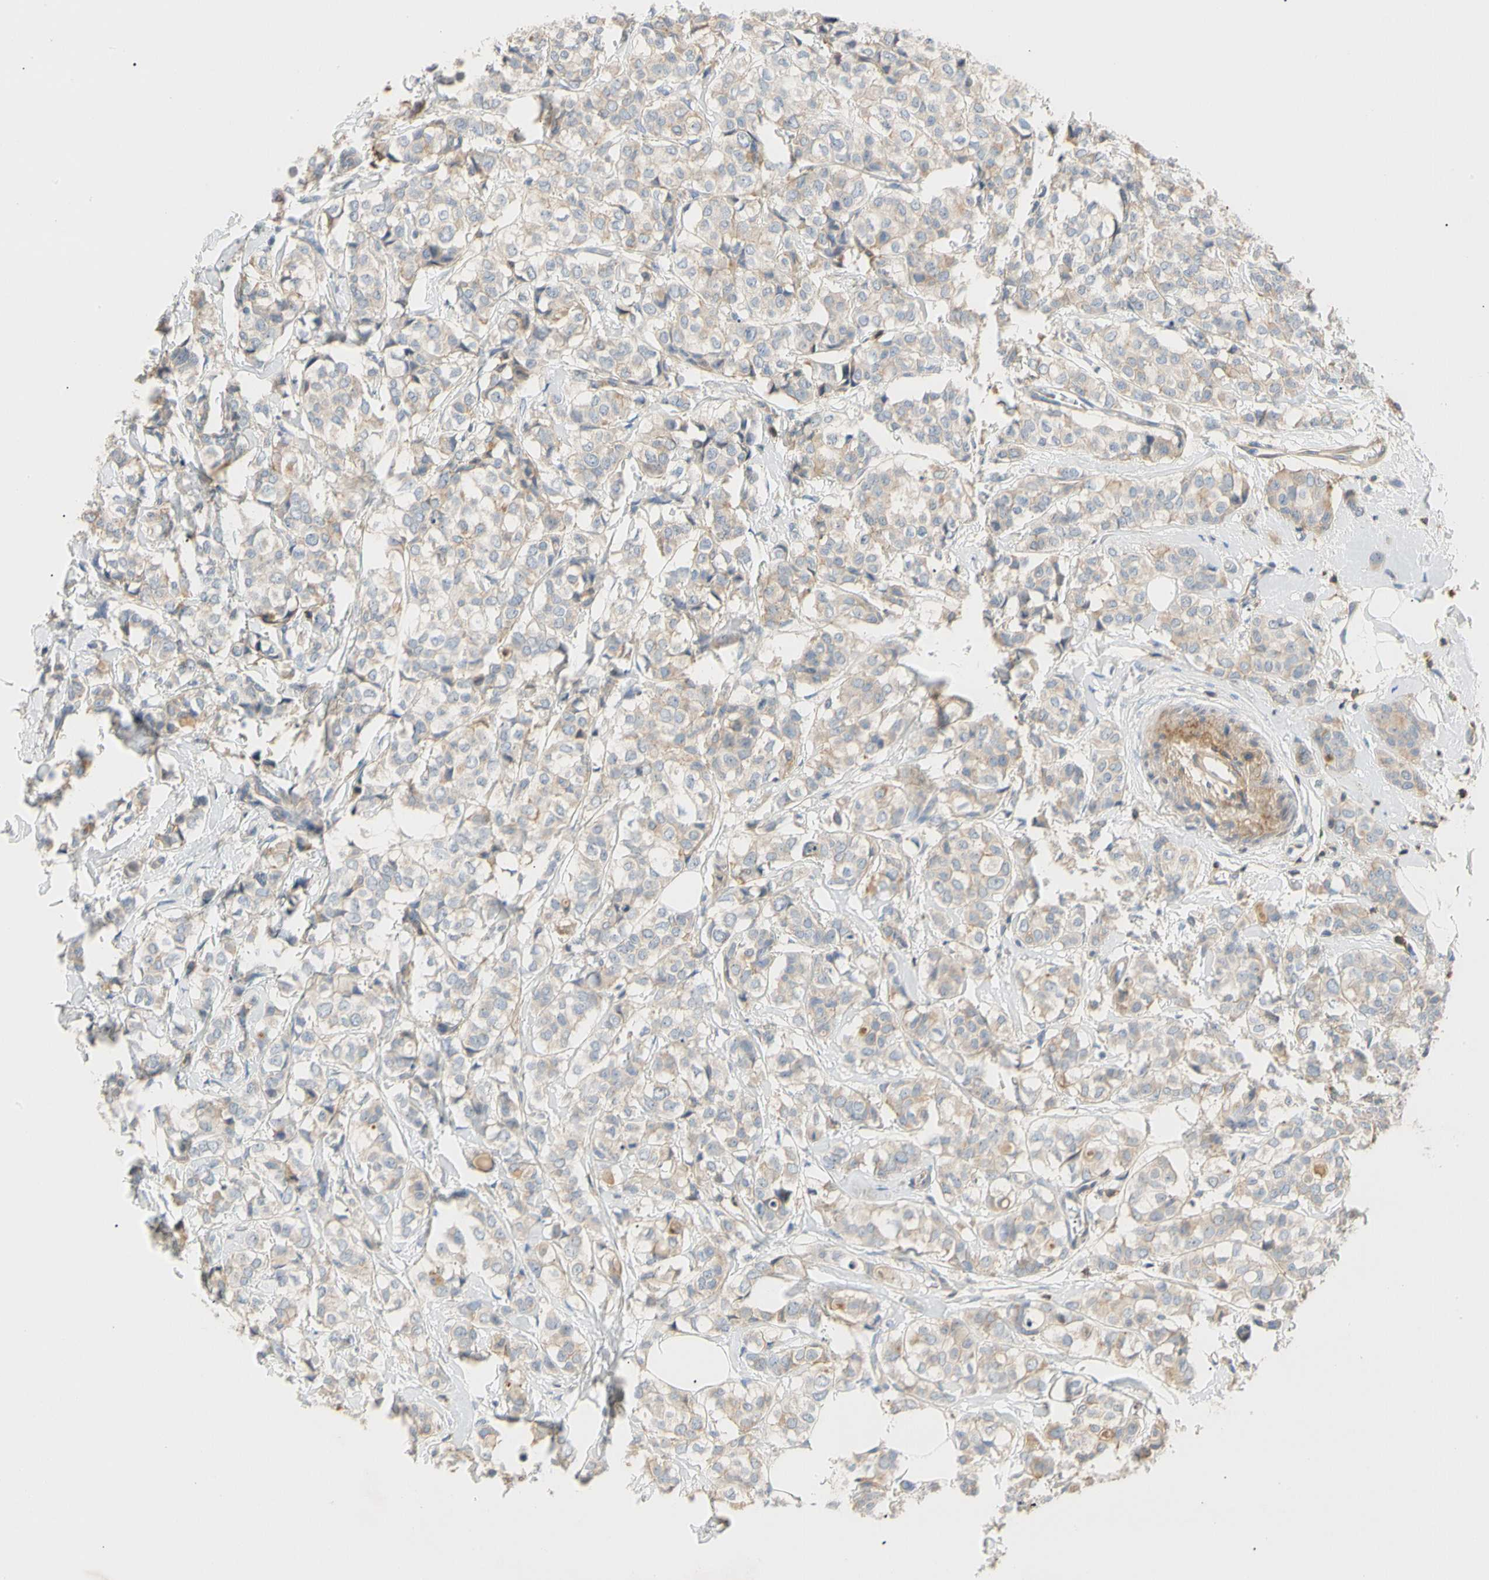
{"staining": {"intensity": "weak", "quantity": ">75%", "location": "cytoplasmic/membranous"}, "tissue": "breast cancer", "cell_type": "Tumor cells", "image_type": "cancer", "snomed": [{"axis": "morphology", "description": "Lobular carcinoma"}, {"axis": "topography", "description": "Breast"}], "caption": "Human breast lobular carcinoma stained with a brown dye reveals weak cytoplasmic/membranous positive positivity in about >75% of tumor cells.", "gene": "TNFRSF18", "patient": {"sex": "female", "age": 60}}